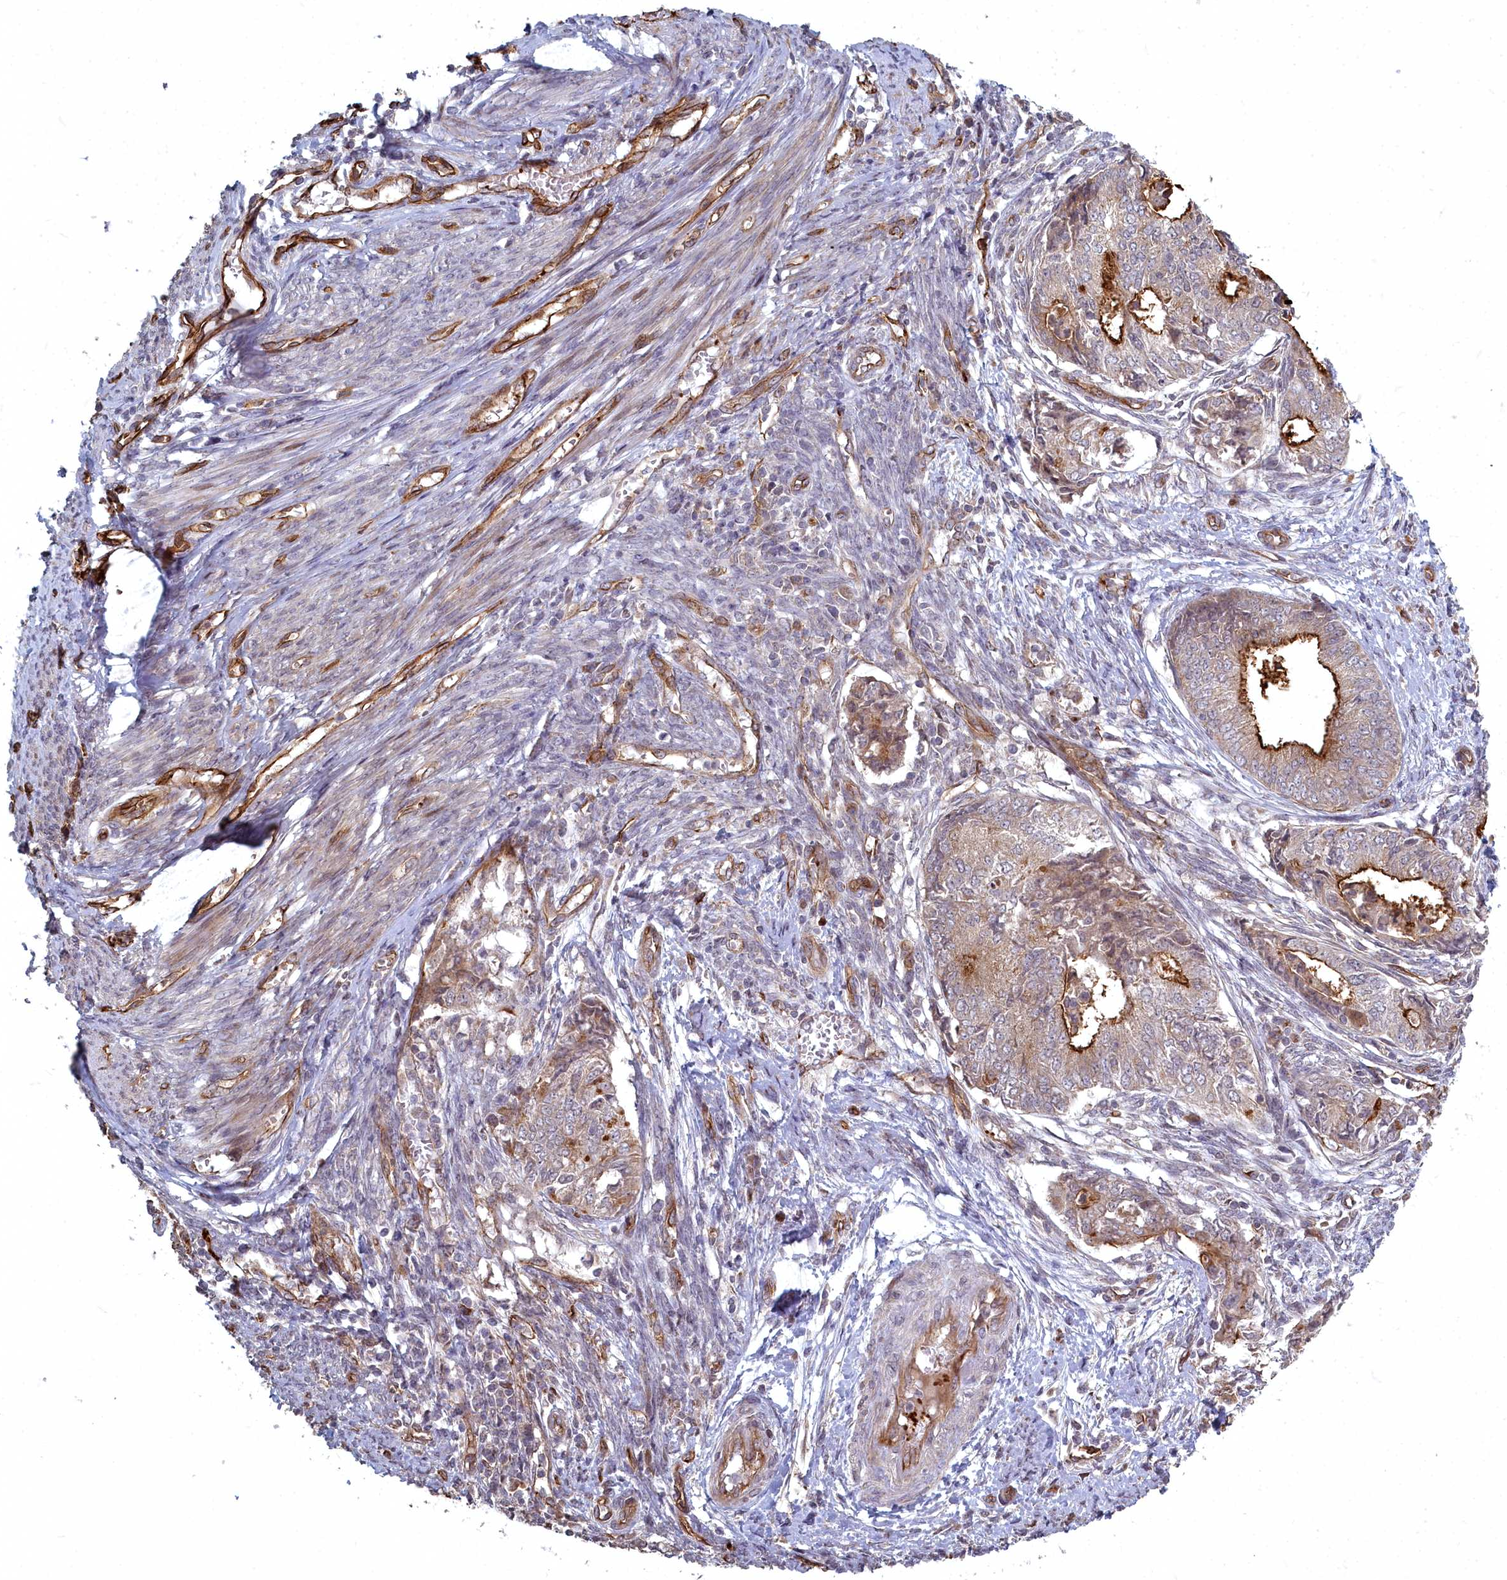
{"staining": {"intensity": "strong", "quantity": "25%-75%", "location": "cytoplasmic/membranous"}, "tissue": "endometrial cancer", "cell_type": "Tumor cells", "image_type": "cancer", "snomed": [{"axis": "morphology", "description": "Adenocarcinoma, NOS"}, {"axis": "topography", "description": "Endometrium"}], "caption": "Approximately 25%-75% of tumor cells in endometrial cancer exhibit strong cytoplasmic/membranous protein positivity as visualized by brown immunohistochemical staining.", "gene": "TSPYL4", "patient": {"sex": "female", "age": 62}}